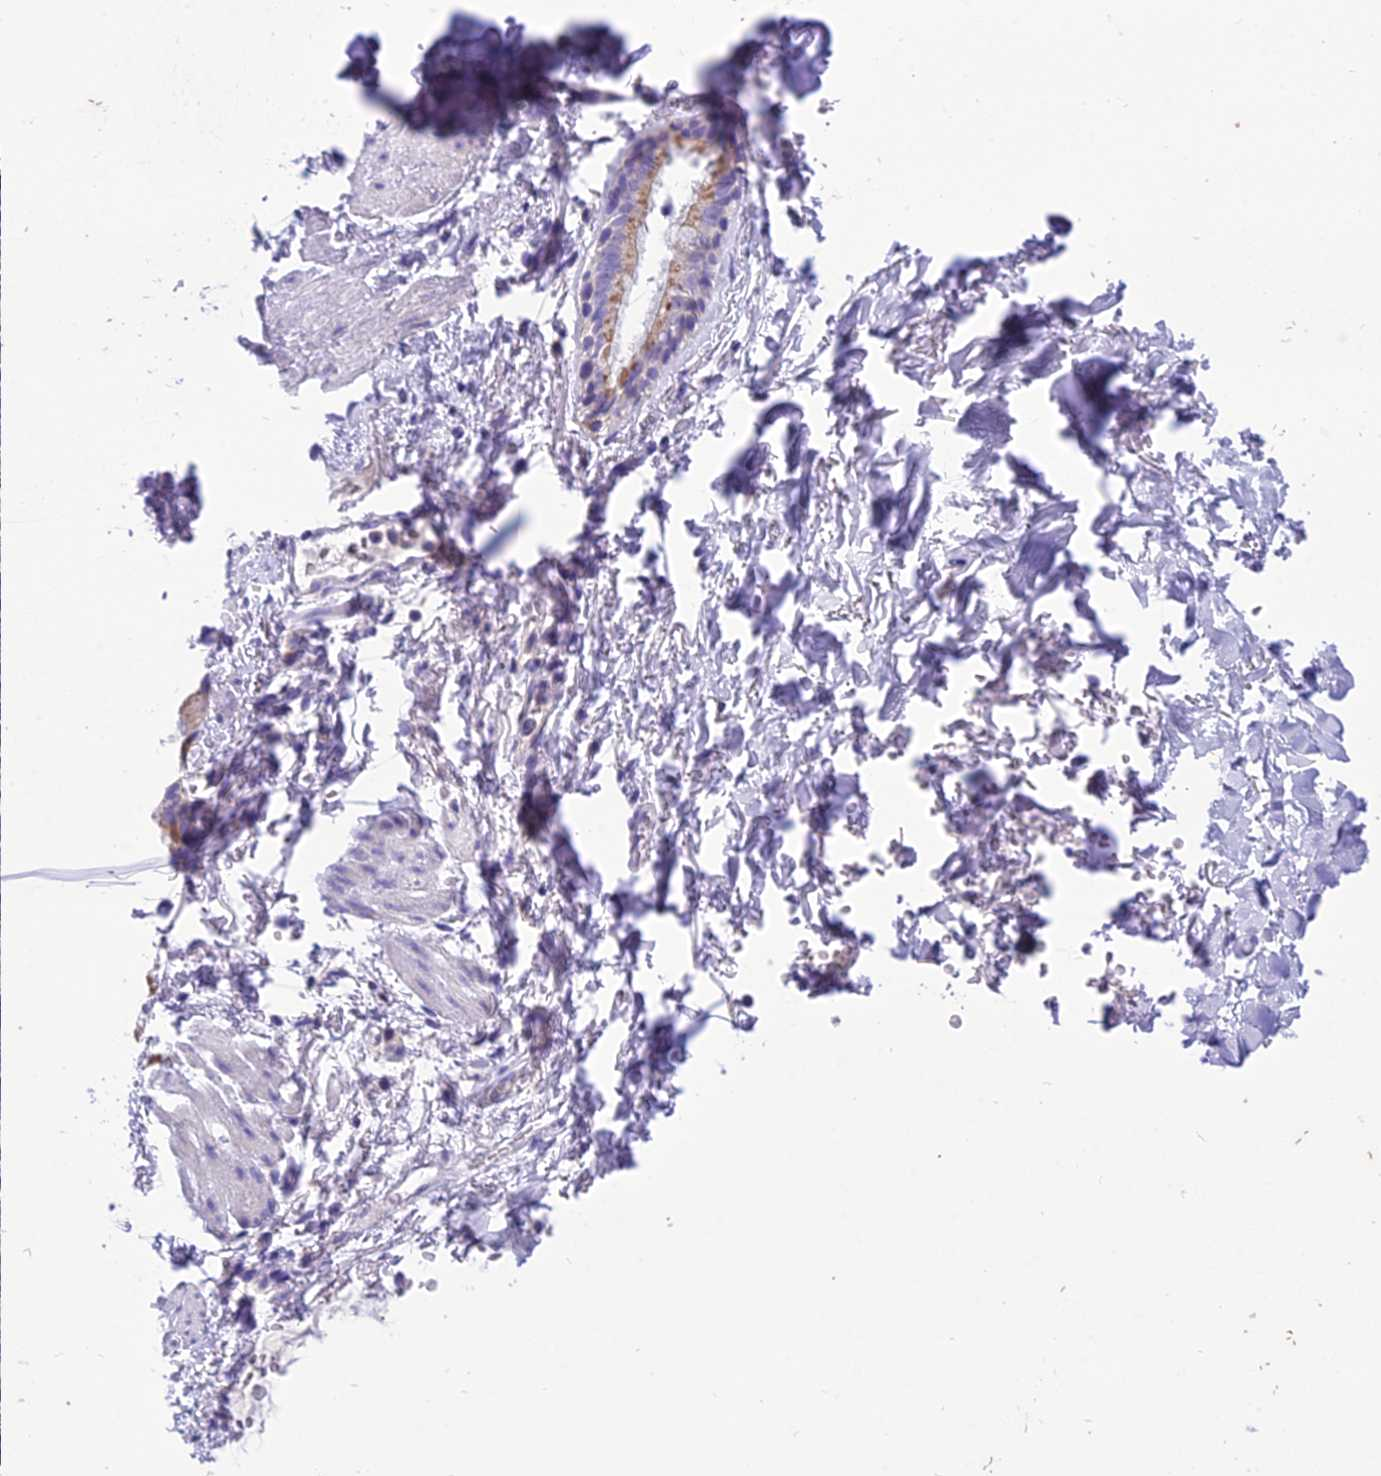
{"staining": {"intensity": "negative", "quantity": "none", "location": "none"}, "tissue": "adipose tissue", "cell_type": "Adipocytes", "image_type": "normal", "snomed": [{"axis": "morphology", "description": "Normal tissue, NOS"}, {"axis": "topography", "description": "Lymph node"}, {"axis": "topography", "description": "Bronchus"}], "caption": "DAB immunohistochemical staining of unremarkable human adipose tissue shows no significant staining in adipocytes.", "gene": "MIIP", "patient": {"sex": "male", "age": 63}}